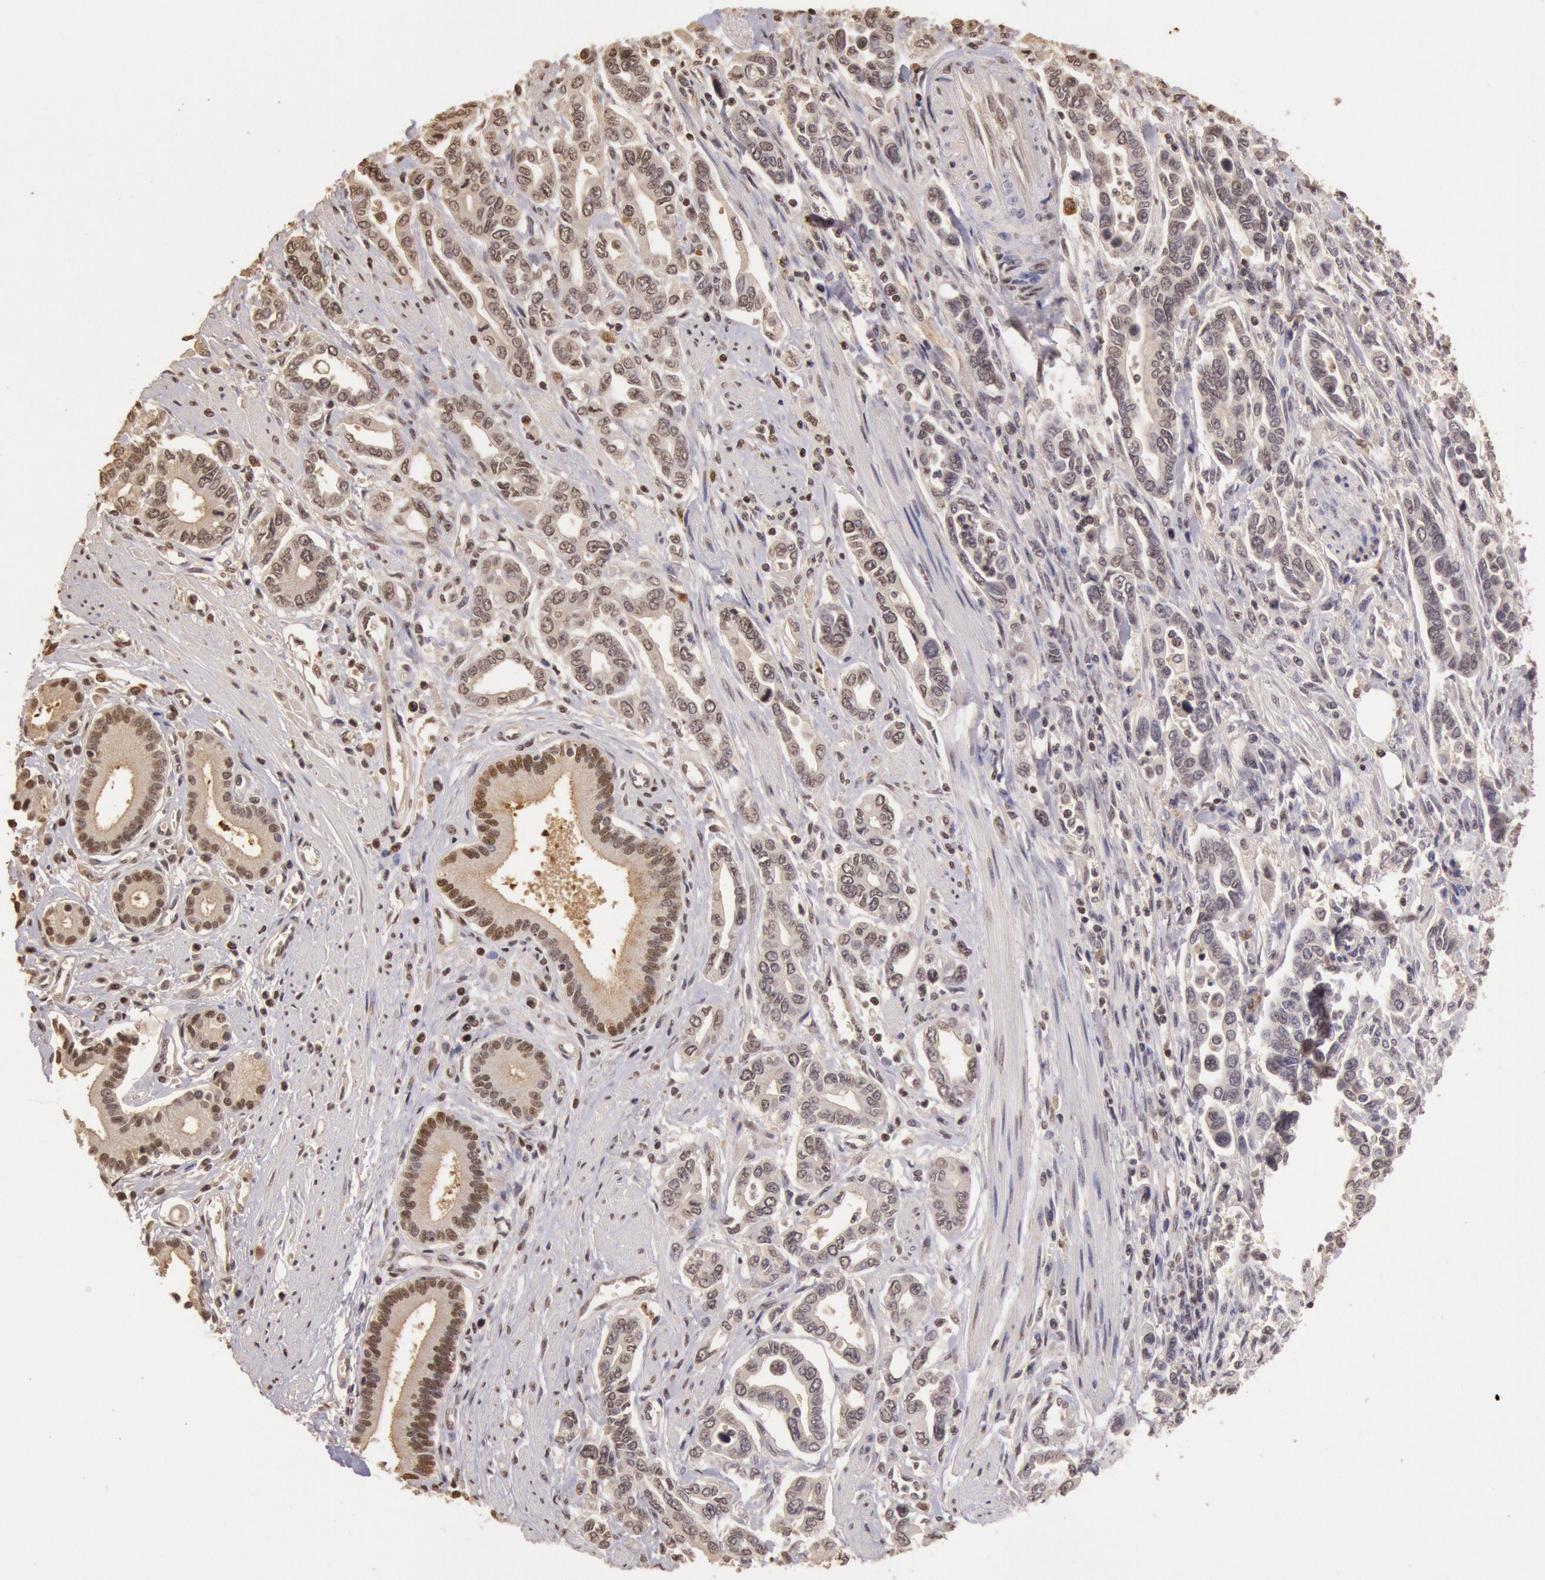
{"staining": {"intensity": "weak", "quantity": "25%-75%", "location": "nuclear"}, "tissue": "pancreatic cancer", "cell_type": "Tumor cells", "image_type": "cancer", "snomed": [{"axis": "morphology", "description": "Adenocarcinoma, NOS"}, {"axis": "topography", "description": "Pancreas"}], "caption": "This histopathology image shows immunohistochemistry staining of human adenocarcinoma (pancreatic), with low weak nuclear expression in approximately 25%-75% of tumor cells.", "gene": "SOD1", "patient": {"sex": "female", "age": 57}}